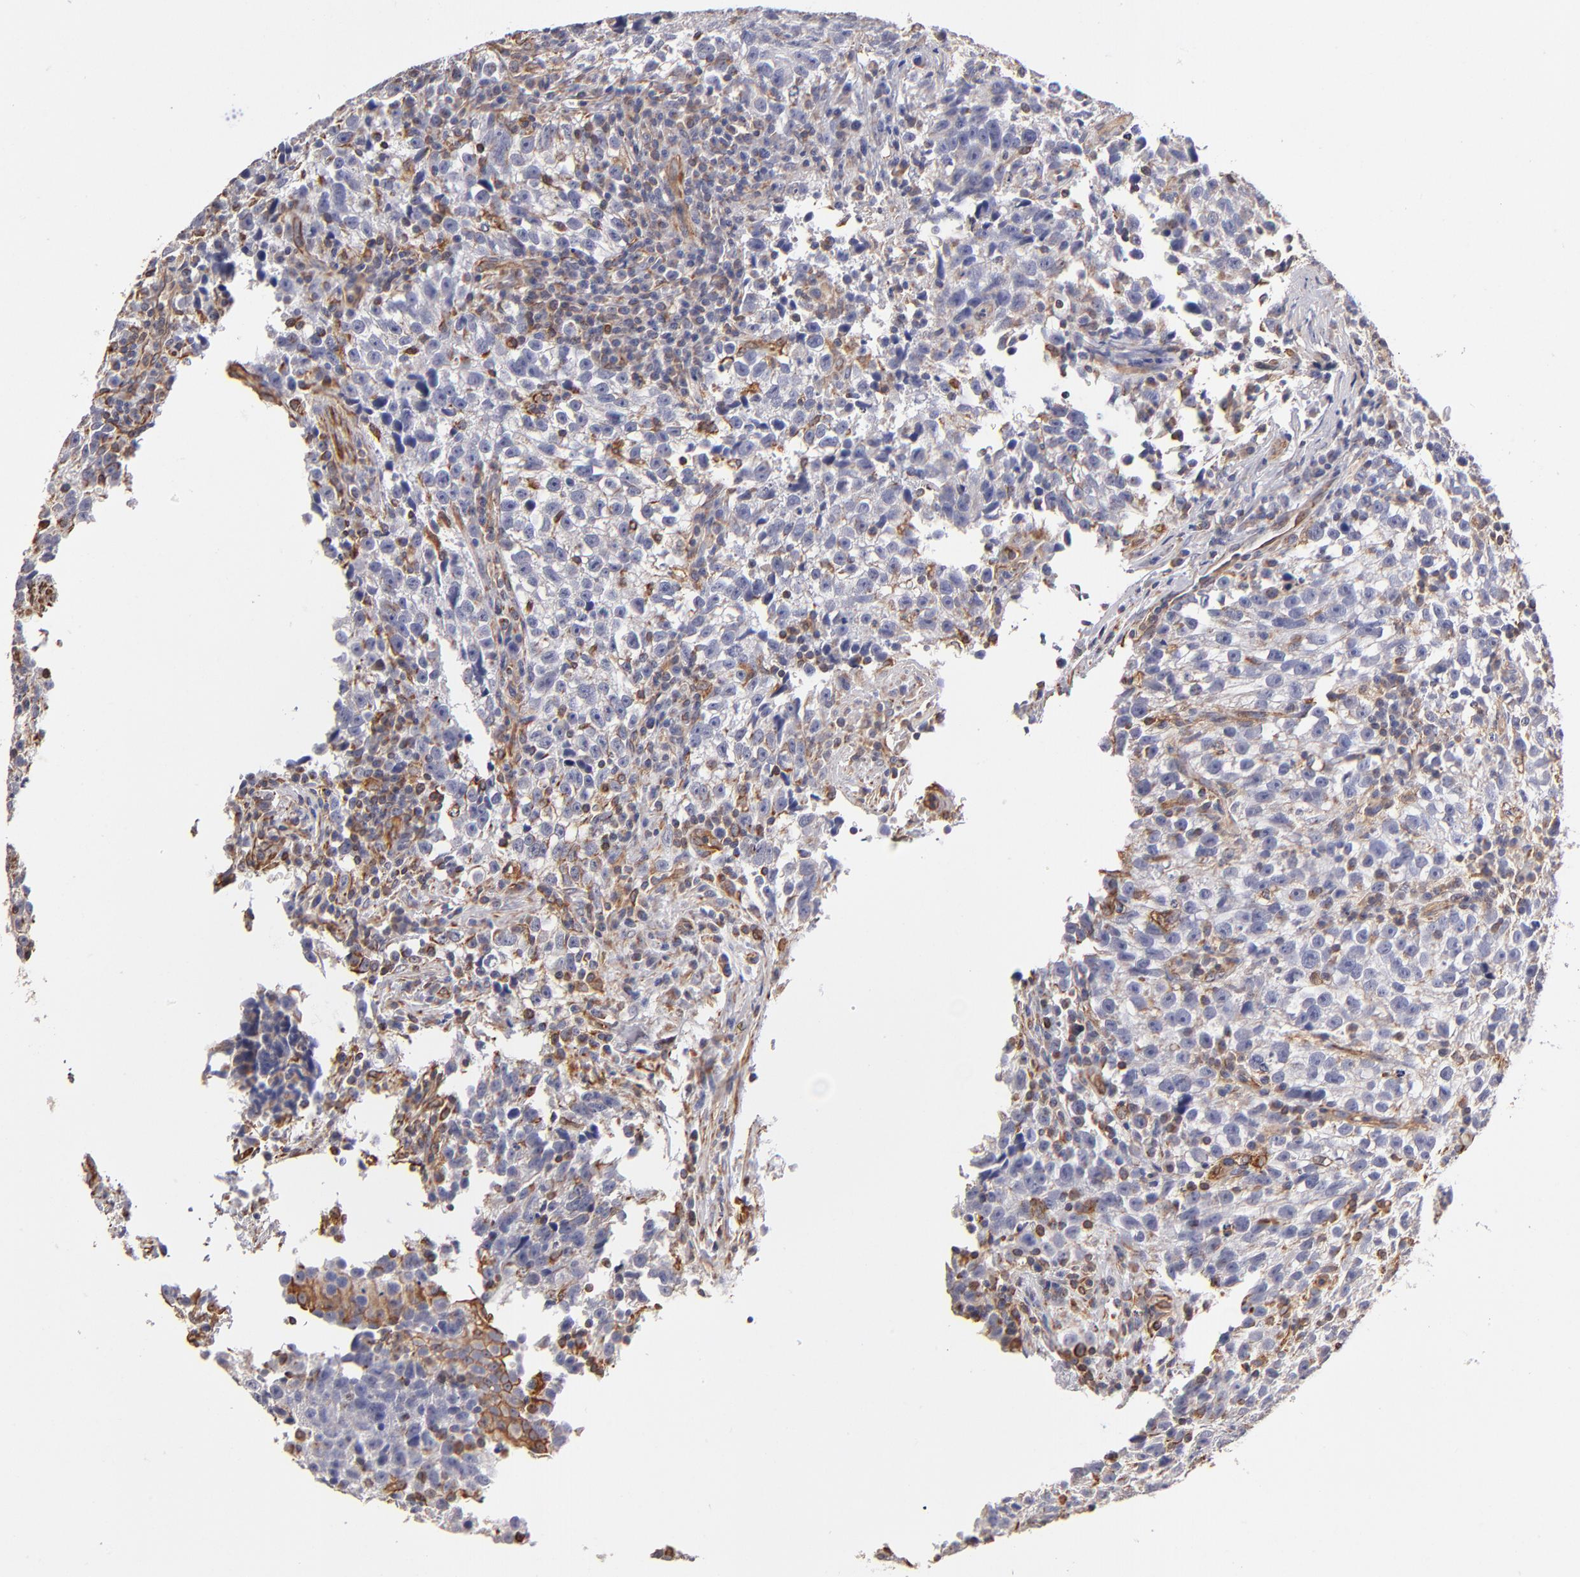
{"staining": {"intensity": "negative", "quantity": "none", "location": "none"}, "tissue": "testis cancer", "cell_type": "Tumor cells", "image_type": "cancer", "snomed": [{"axis": "morphology", "description": "Seminoma, NOS"}, {"axis": "topography", "description": "Testis"}], "caption": "This image is of seminoma (testis) stained with immunohistochemistry to label a protein in brown with the nuclei are counter-stained blue. There is no positivity in tumor cells. The staining is performed using DAB (3,3'-diaminobenzidine) brown chromogen with nuclei counter-stained in using hematoxylin.", "gene": "ABCC1", "patient": {"sex": "male", "age": 38}}